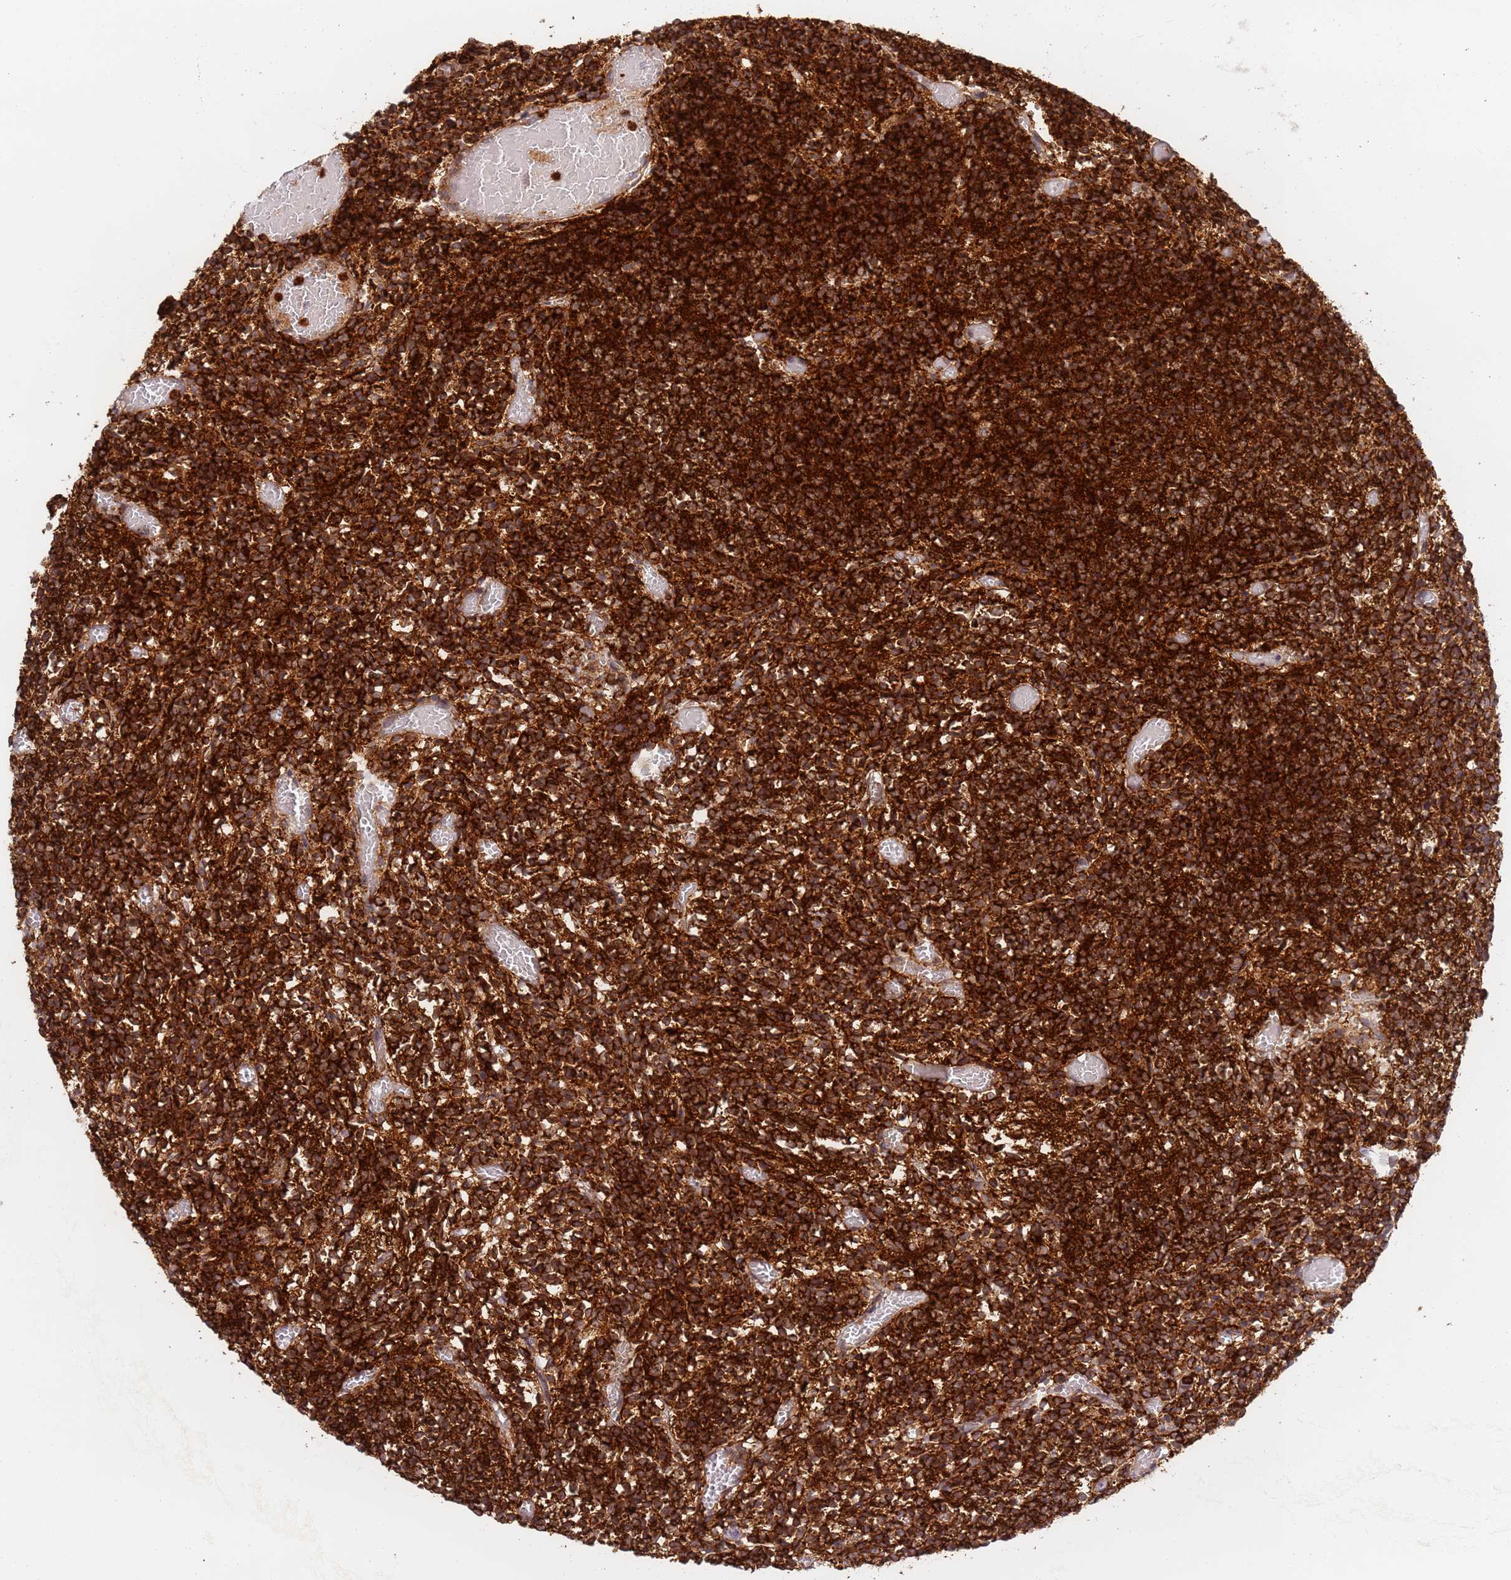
{"staining": {"intensity": "strong", "quantity": ">75%", "location": "cytoplasmic/membranous"}, "tissue": "glioma", "cell_type": "Tumor cells", "image_type": "cancer", "snomed": [{"axis": "morphology", "description": "Glioma, malignant, Low grade"}, {"axis": "topography", "description": "Brain"}], "caption": "IHC staining of glioma, which exhibits high levels of strong cytoplasmic/membranous positivity in approximately >75% of tumor cells indicating strong cytoplasmic/membranous protein positivity. The staining was performed using DAB (3,3'-diaminobenzidine) (brown) for protein detection and nuclei were counterstained in hematoxylin (blue).", "gene": "CEP170", "patient": {"sex": "female", "age": 1}}